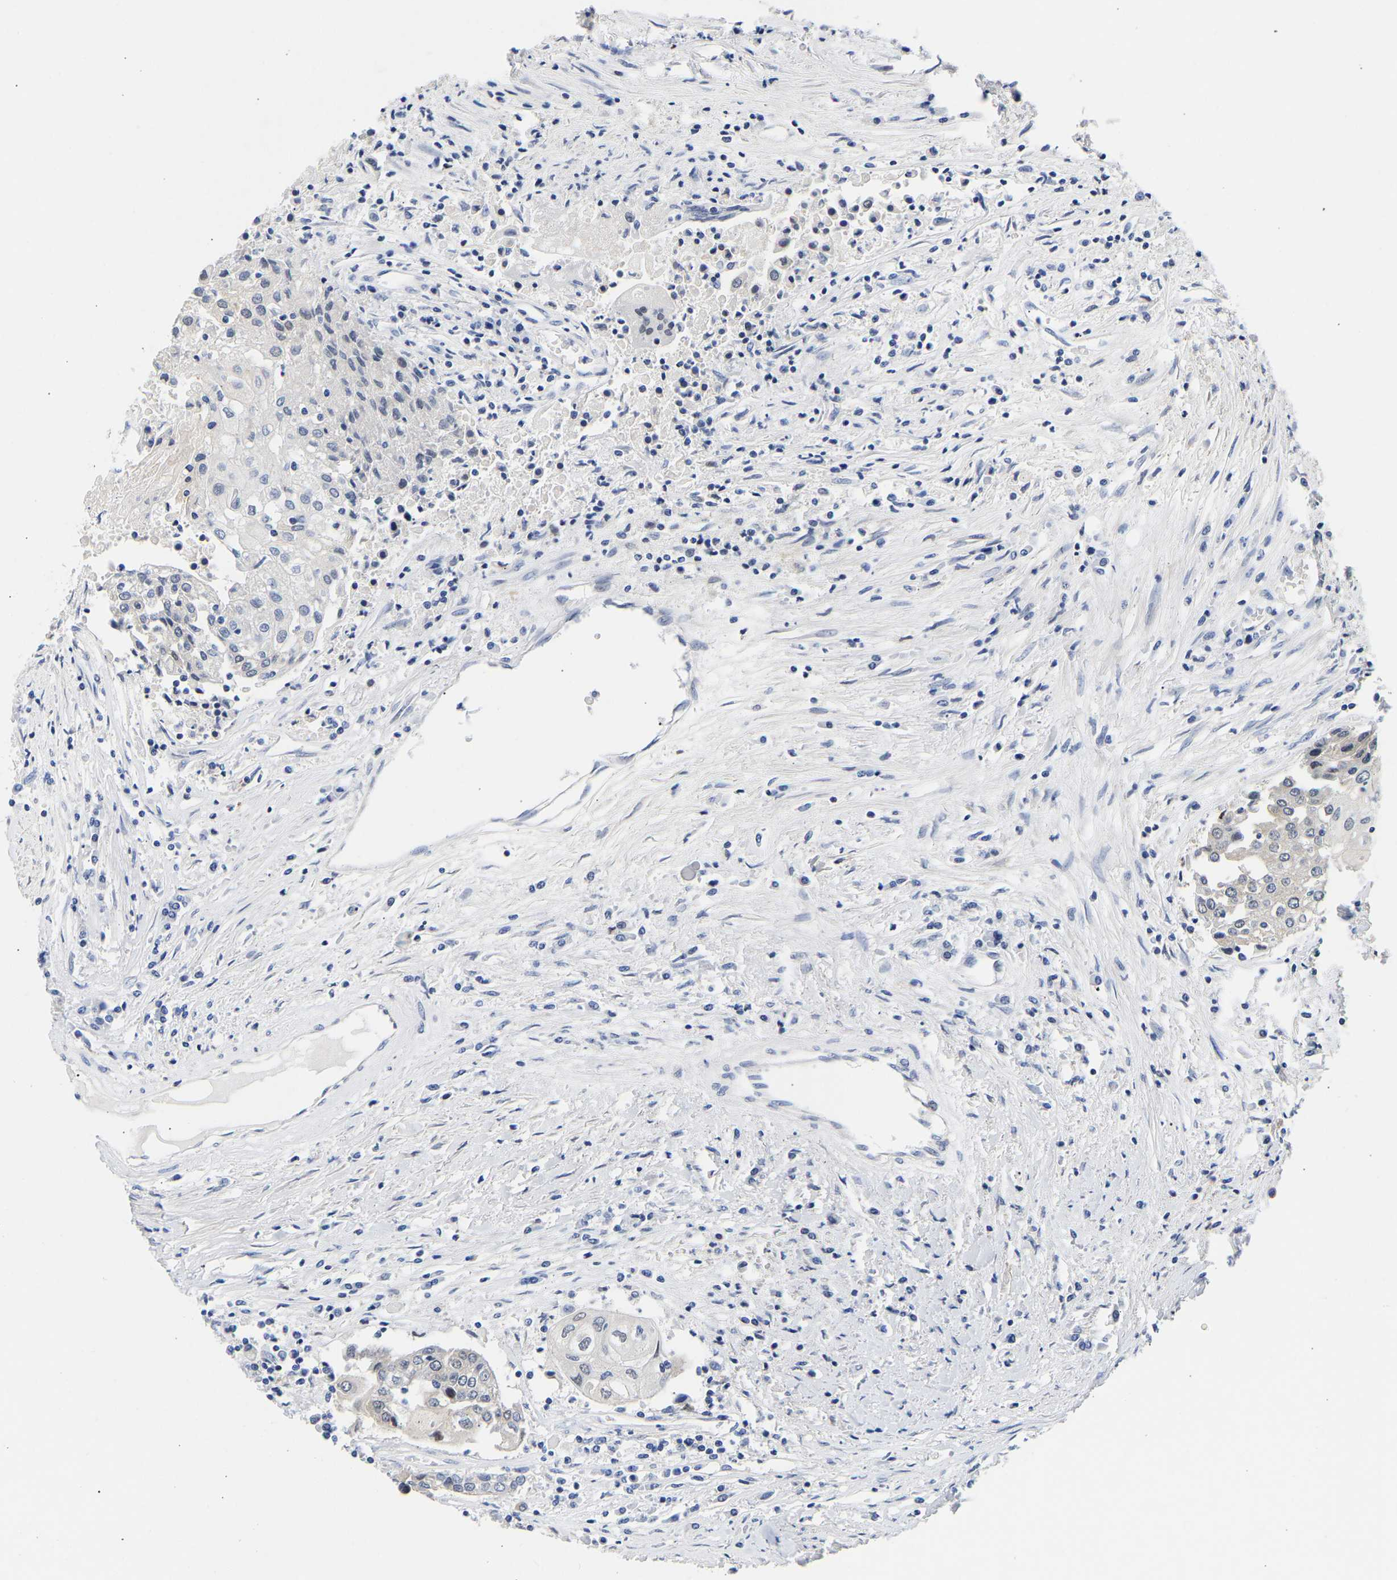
{"staining": {"intensity": "negative", "quantity": "none", "location": "none"}, "tissue": "urothelial cancer", "cell_type": "Tumor cells", "image_type": "cancer", "snomed": [{"axis": "morphology", "description": "Urothelial carcinoma, High grade"}, {"axis": "topography", "description": "Urinary bladder"}], "caption": "There is no significant staining in tumor cells of urothelial cancer.", "gene": "CCDC6", "patient": {"sex": "female", "age": 85}}